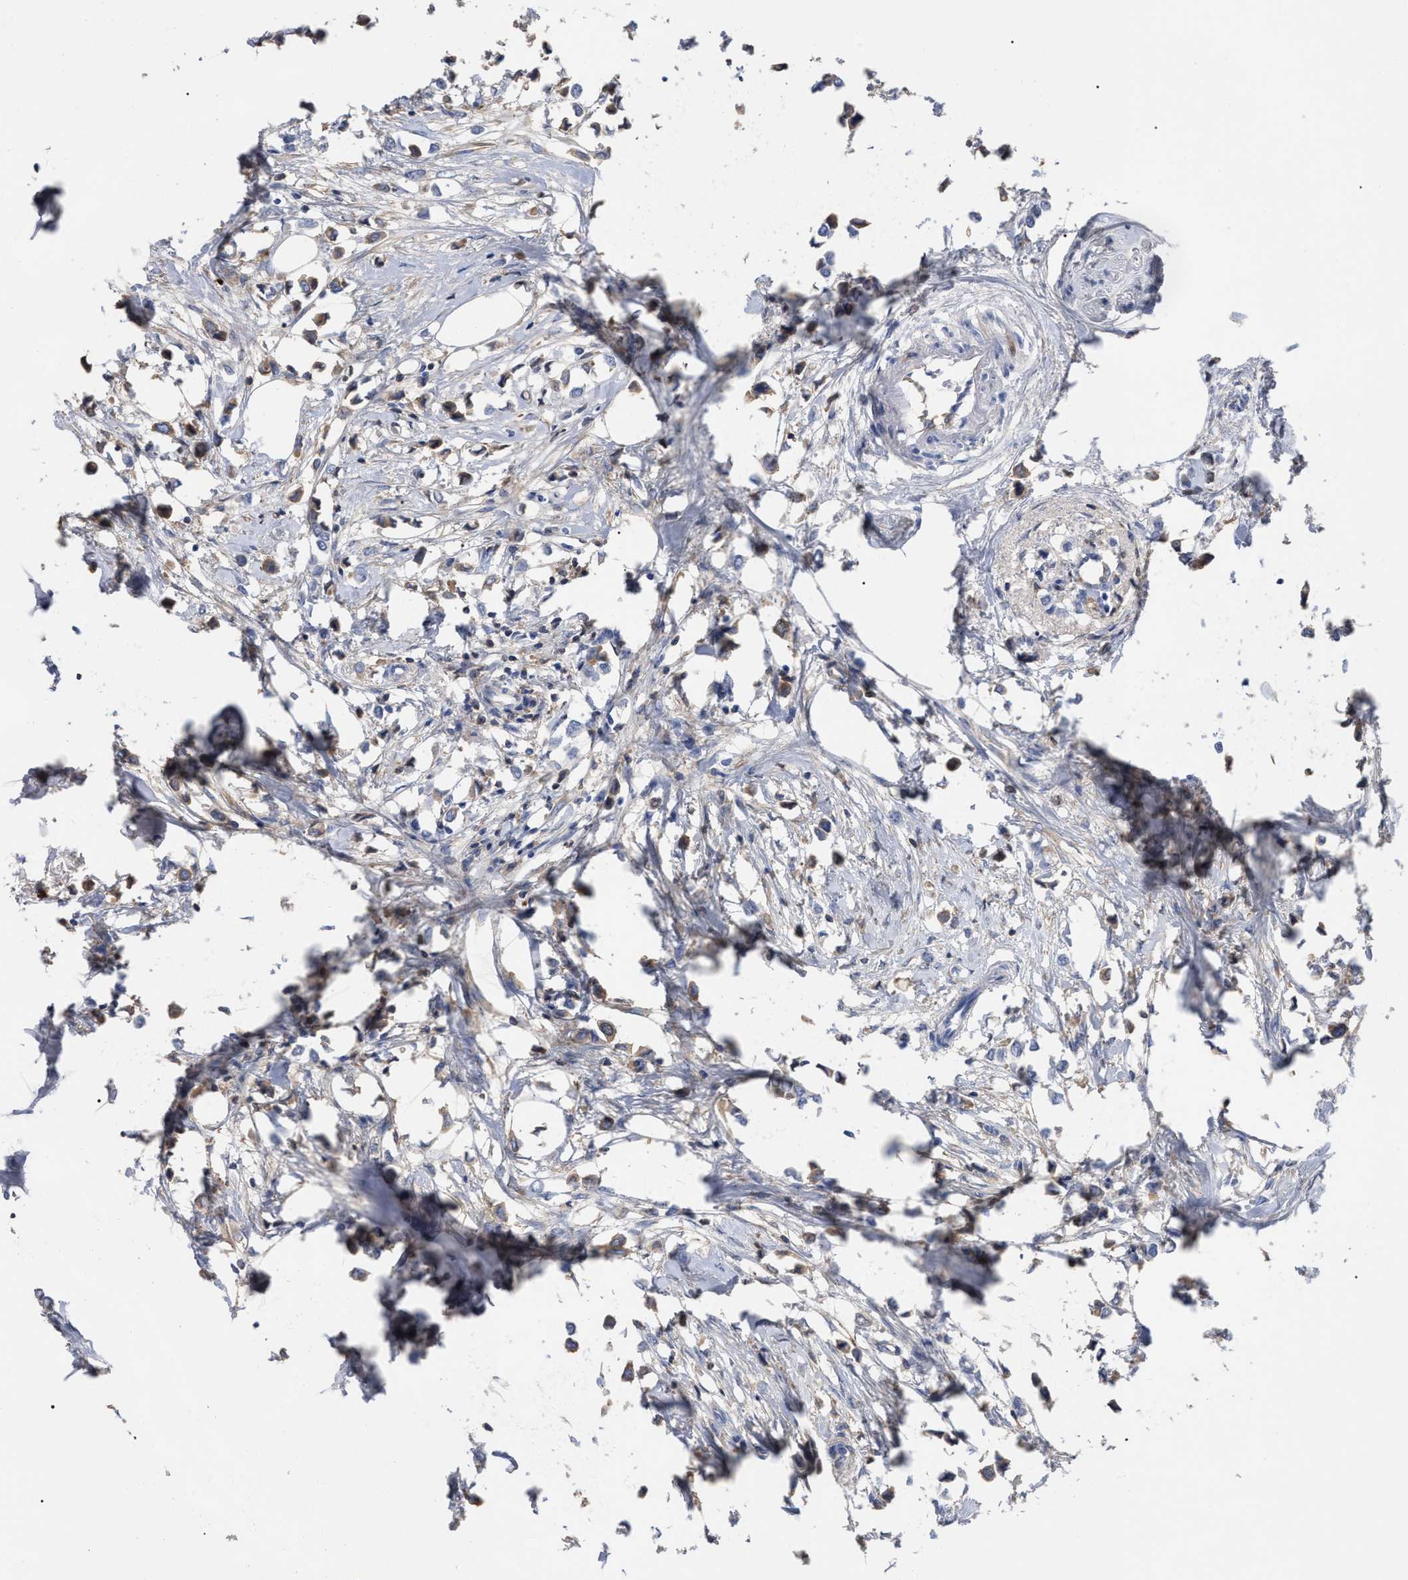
{"staining": {"intensity": "weak", "quantity": ">75%", "location": "cytoplasmic/membranous"}, "tissue": "breast cancer", "cell_type": "Tumor cells", "image_type": "cancer", "snomed": [{"axis": "morphology", "description": "Lobular carcinoma"}, {"axis": "topography", "description": "Breast"}], "caption": "There is low levels of weak cytoplasmic/membranous expression in tumor cells of breast lobular carcinoma, as demonstrated by immunohistochemical staining (brown color).", "gene": "IGHV5-51", "patient": {"sex": "female", "age": 51}}